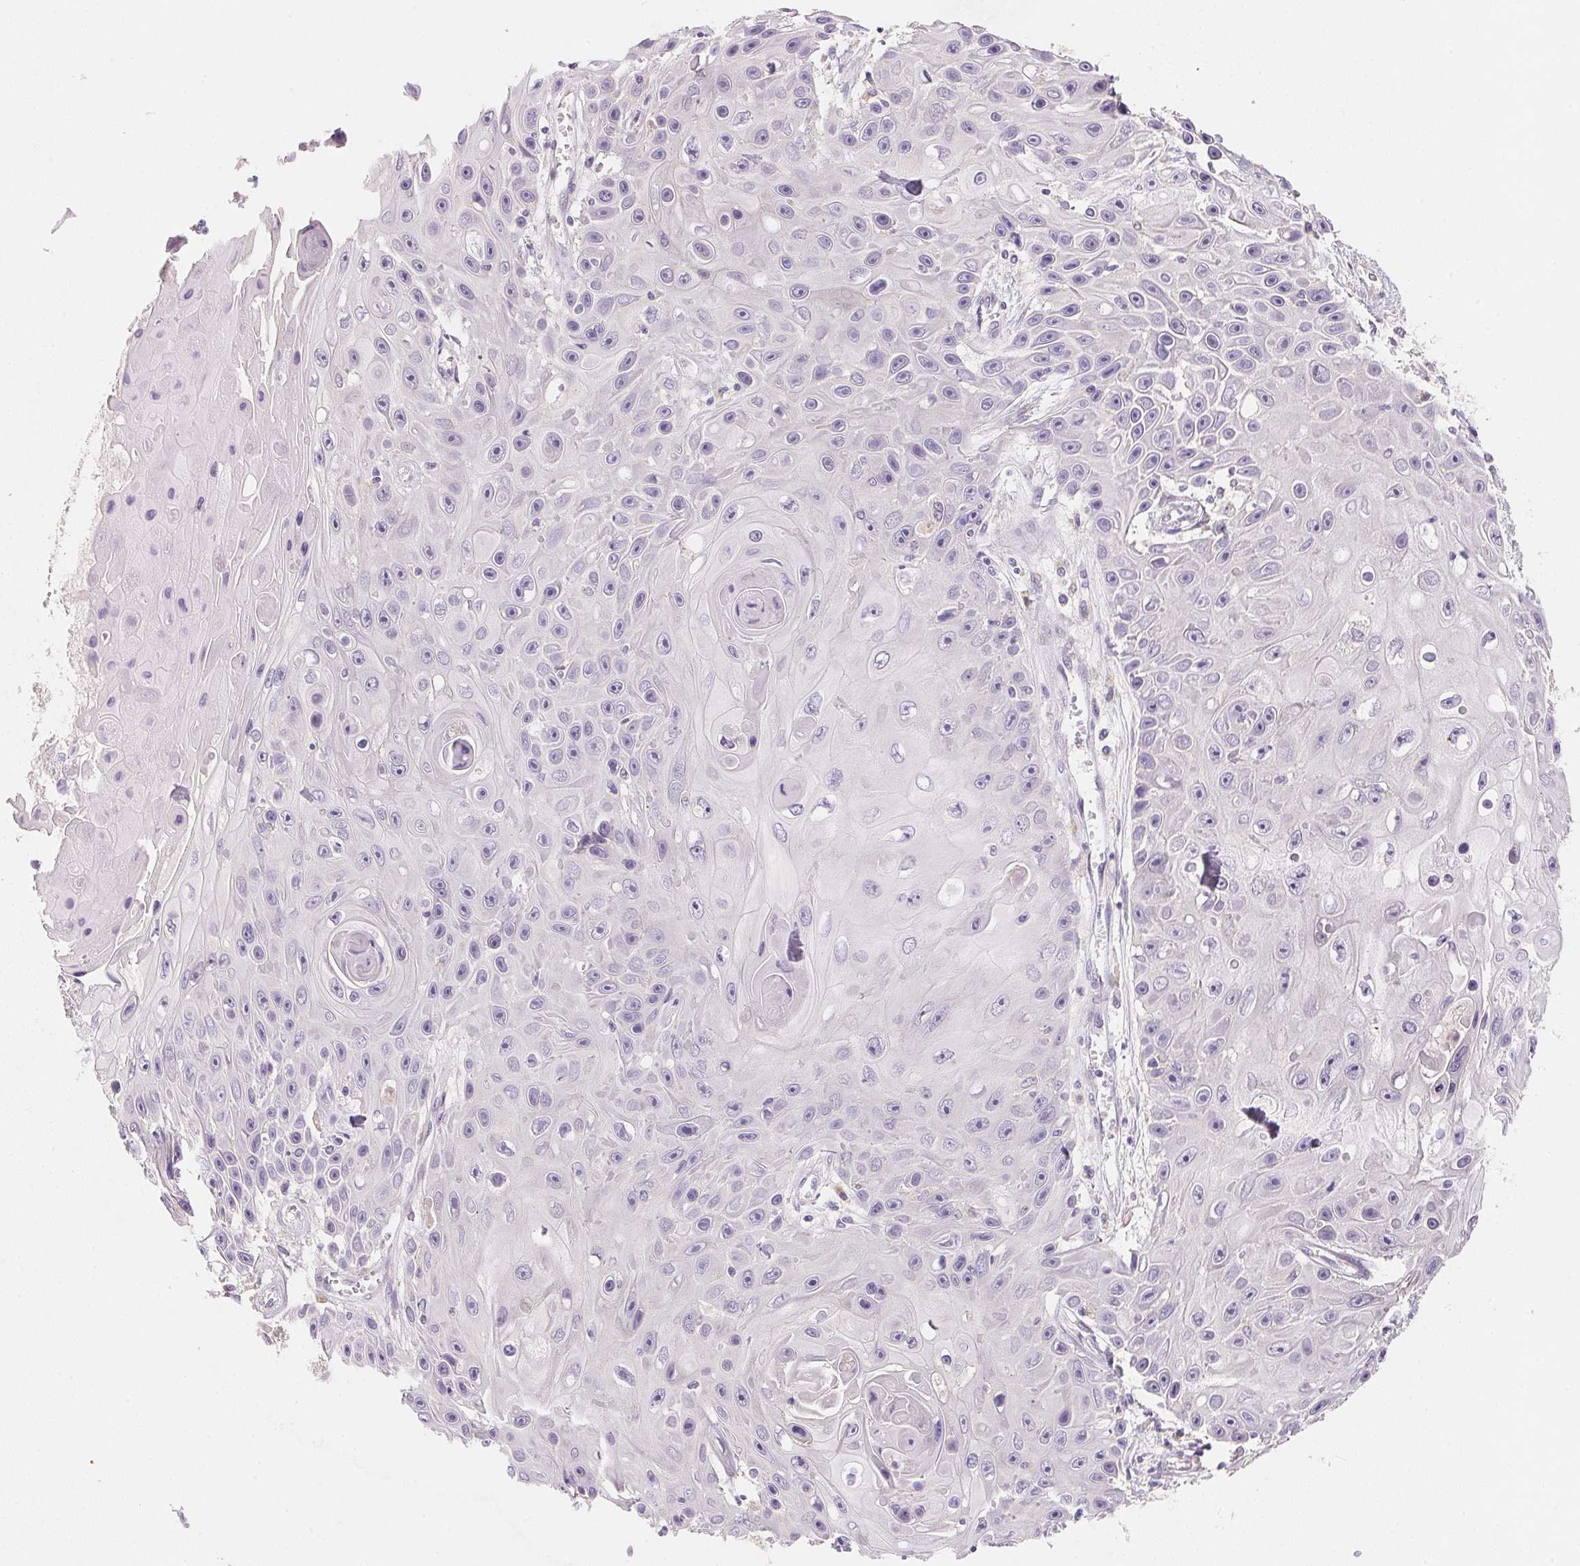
{"staining": {"intensity": "negative", "quantity": "none", "location": "none"}, "tissue": "skin cancer", "cell_type": "Tumor cells", "image_type": "cancer", "snomed": [{"axis": "morphology", "description": "Squamous cell carcinoma, NOS"}, {"axis": "topography", "description": "Skin"}], "caption": "A micrograph of human skin cancer (squamous cell carcinoma) is negative for staining in tumor cells.", "gene": "MCOLN3", "patient": {"sex": "male", "age": 82}}